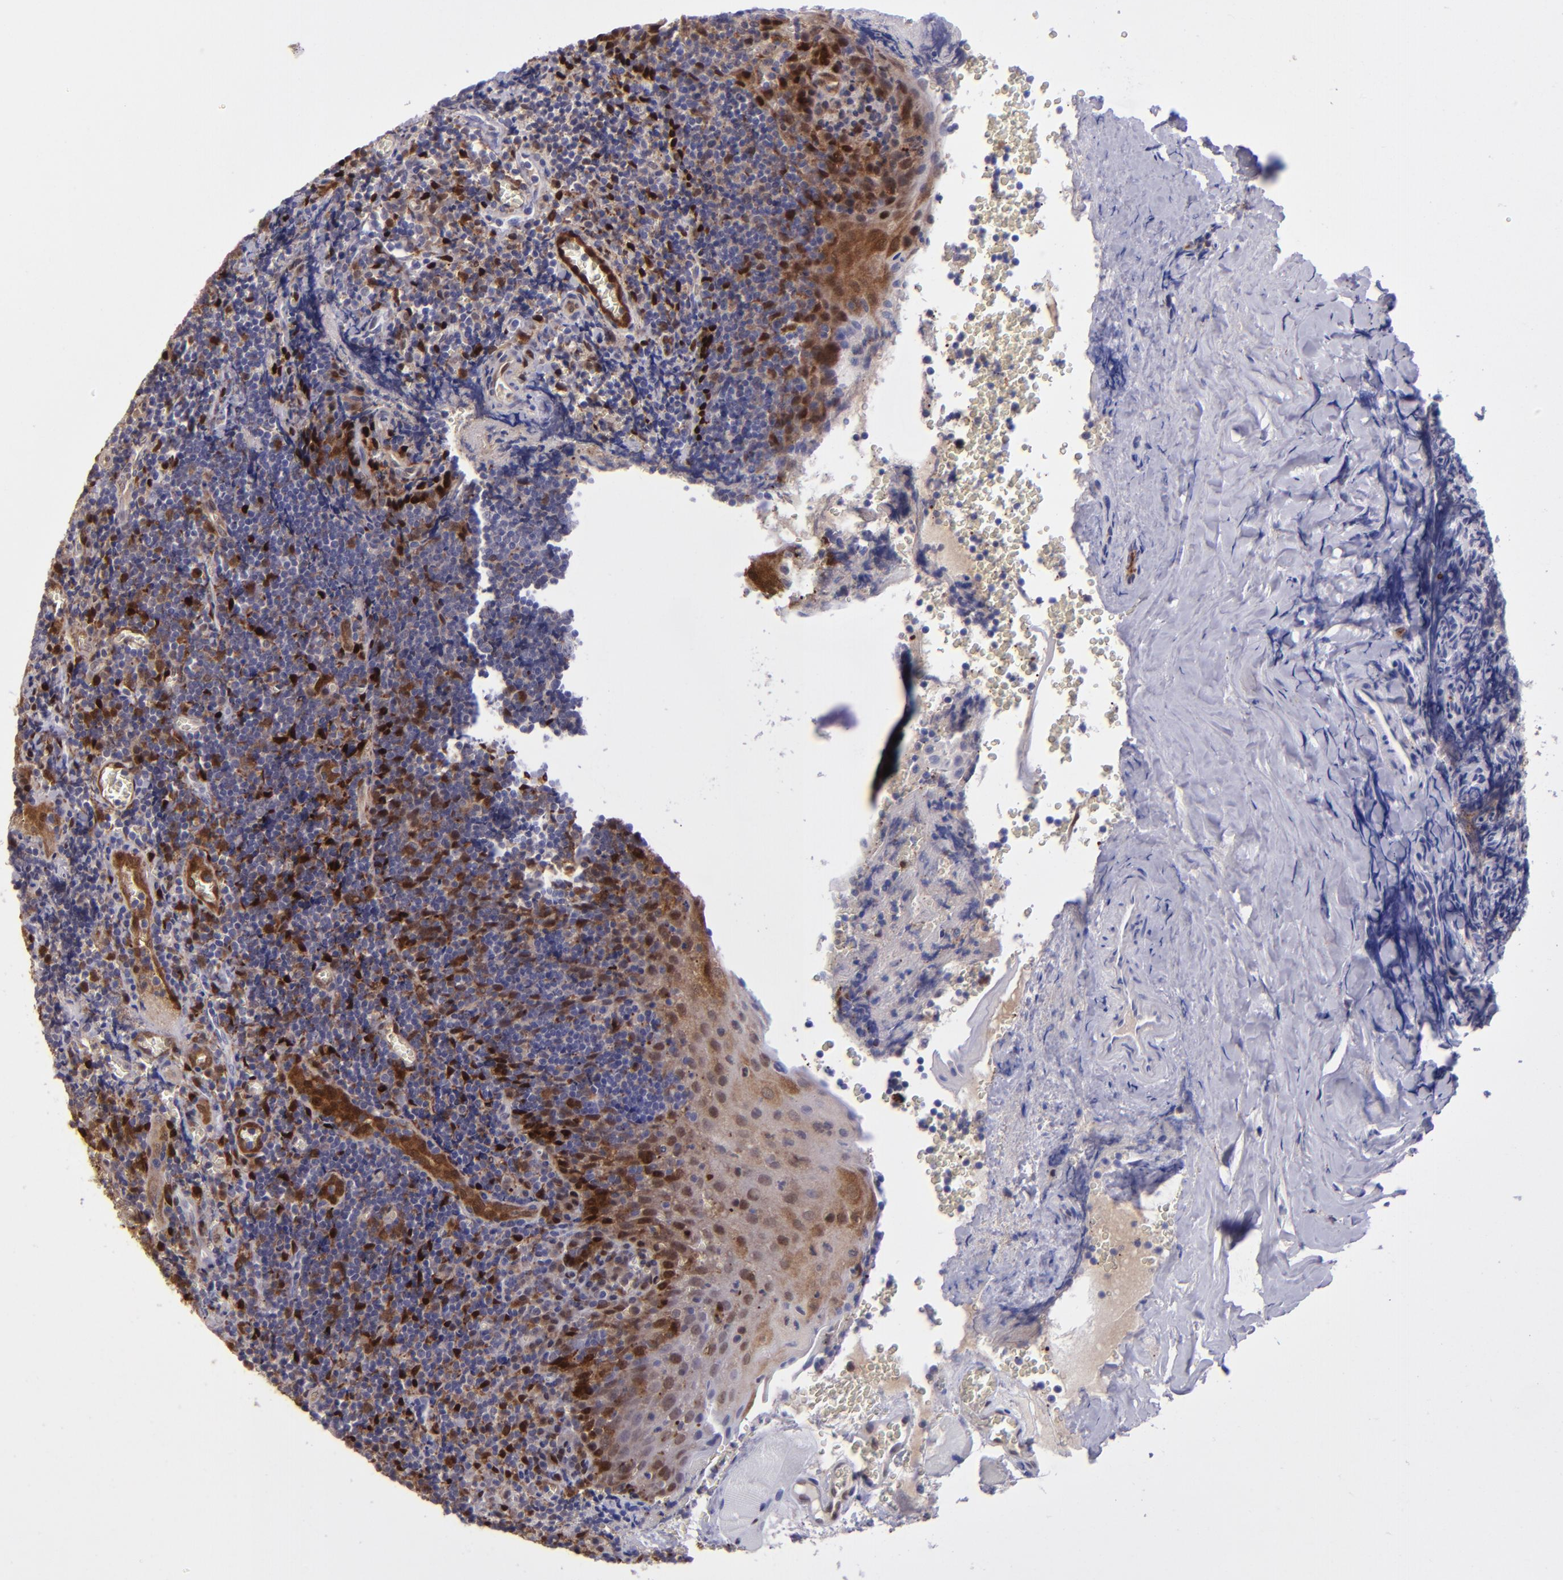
{"staining": {"intensity": "weak", "quantity": ">75%", "location": "cytoplasmic/membranous"}, "tissue": "tonsil", "cell_type": "Germinal center cells", "image_type": "normal", "snomed": [{"axis": "morphology", "description": "Normal tissue, NOS"}, {"axis": "topography", "description": "Tonsil"}], "caption": "Weak cytoplasmic/membranous protein staining is seen in approximately >75% of germinal center cells in tonsil. (IHC, brightfield microscopy, high magnification).", "gene": "TYMP", "patient": {"sex": "male", "age": 20}}